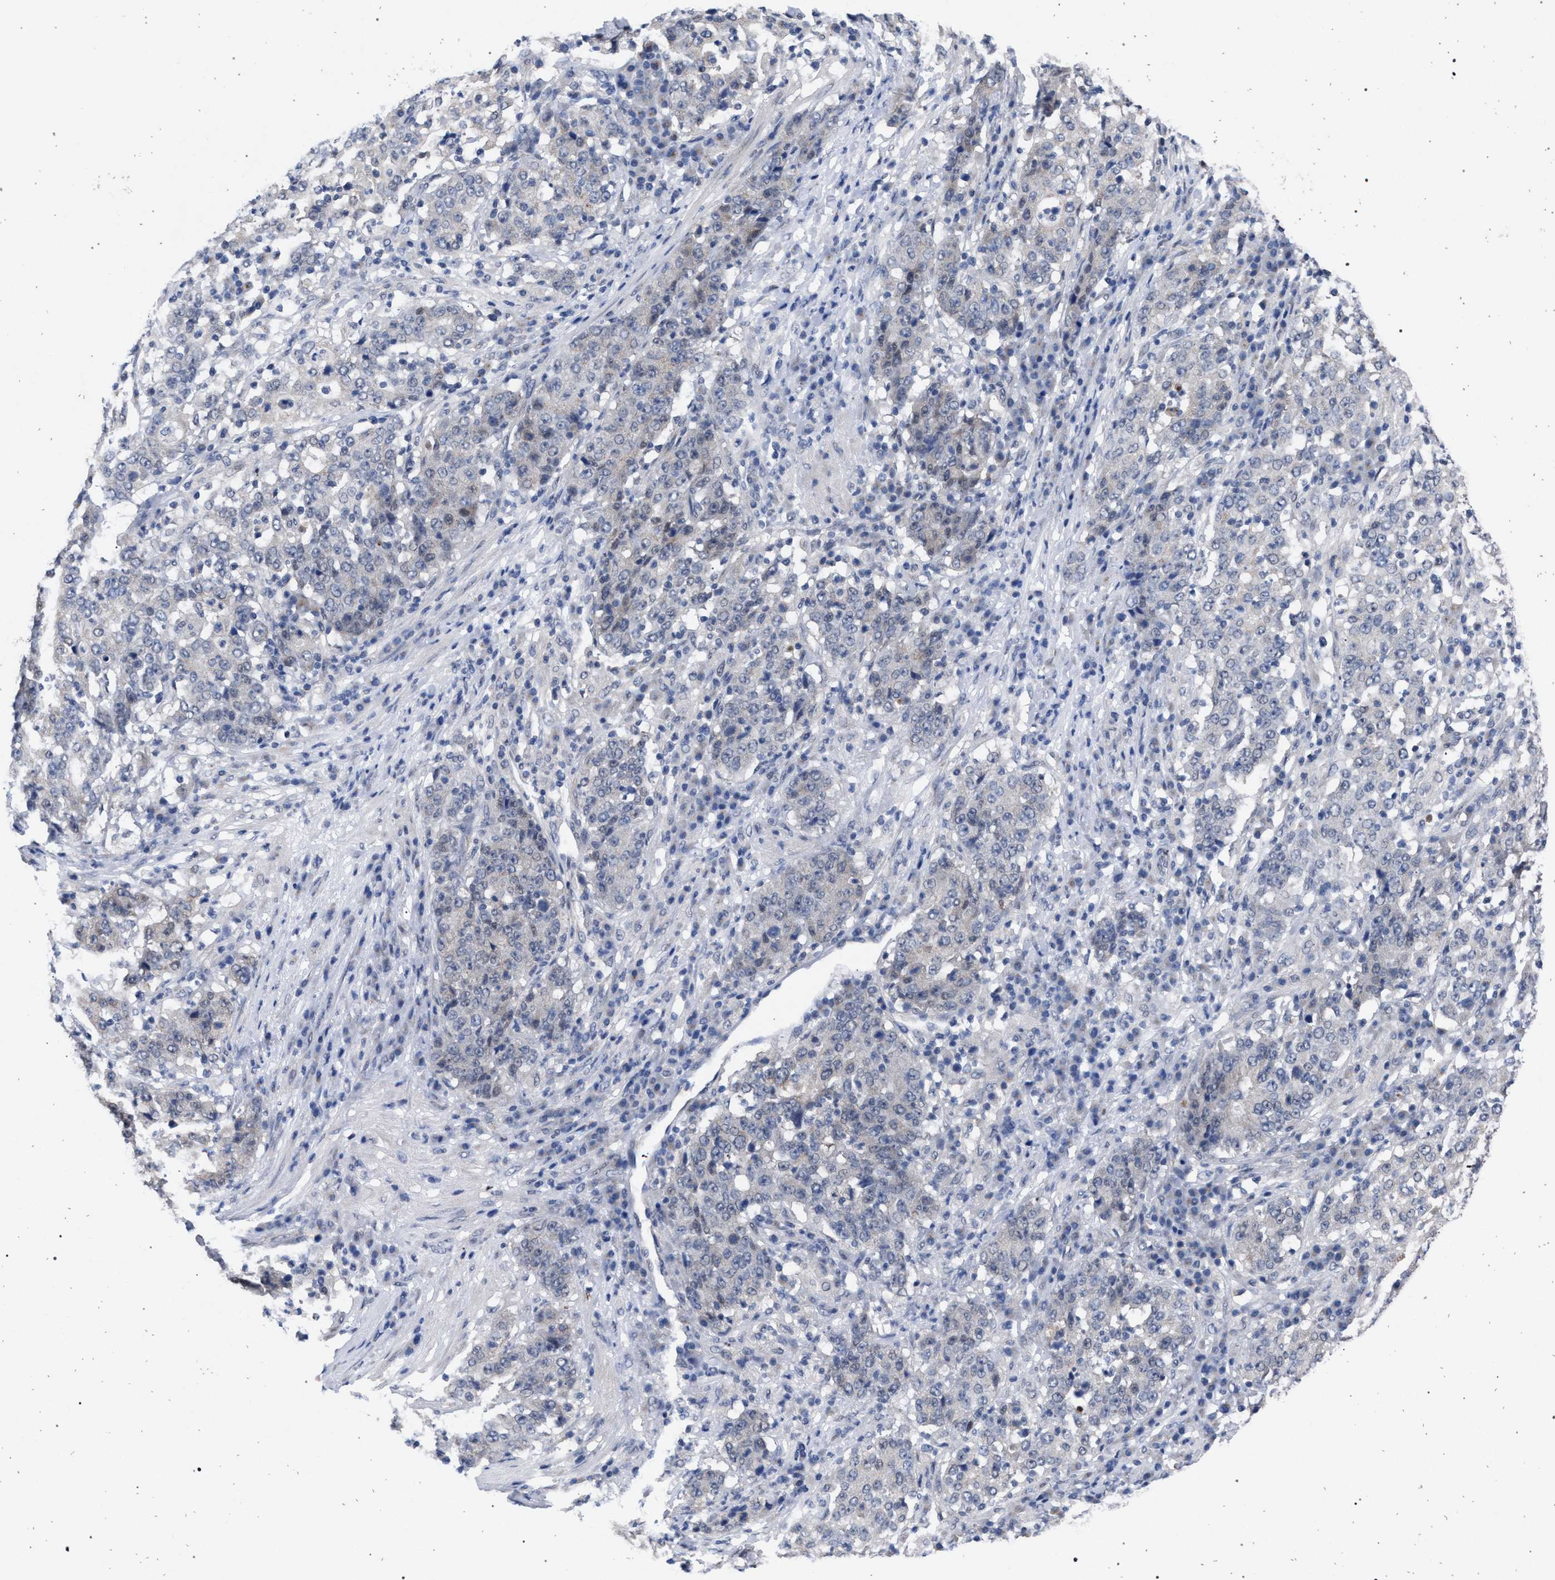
{"staining": {"intensity": "negative", "quantity": "none", "location": "none"}, "tissue": "stomach cancer", "cell_type": "Tumor cells", "image_type": "cancer", "snomed": [{"axis": "morphology", "description": "Adenocarcinoma, NOS"}, {"axis": "topography", "description": "Stomach"}], "caption": "Immunohistochemical staining of human adenocarcinoma (stomach) displays no significant staining in tumor cells.", "gene": "GOLGA2", "patient": {"sex": "male", "age": 59}}